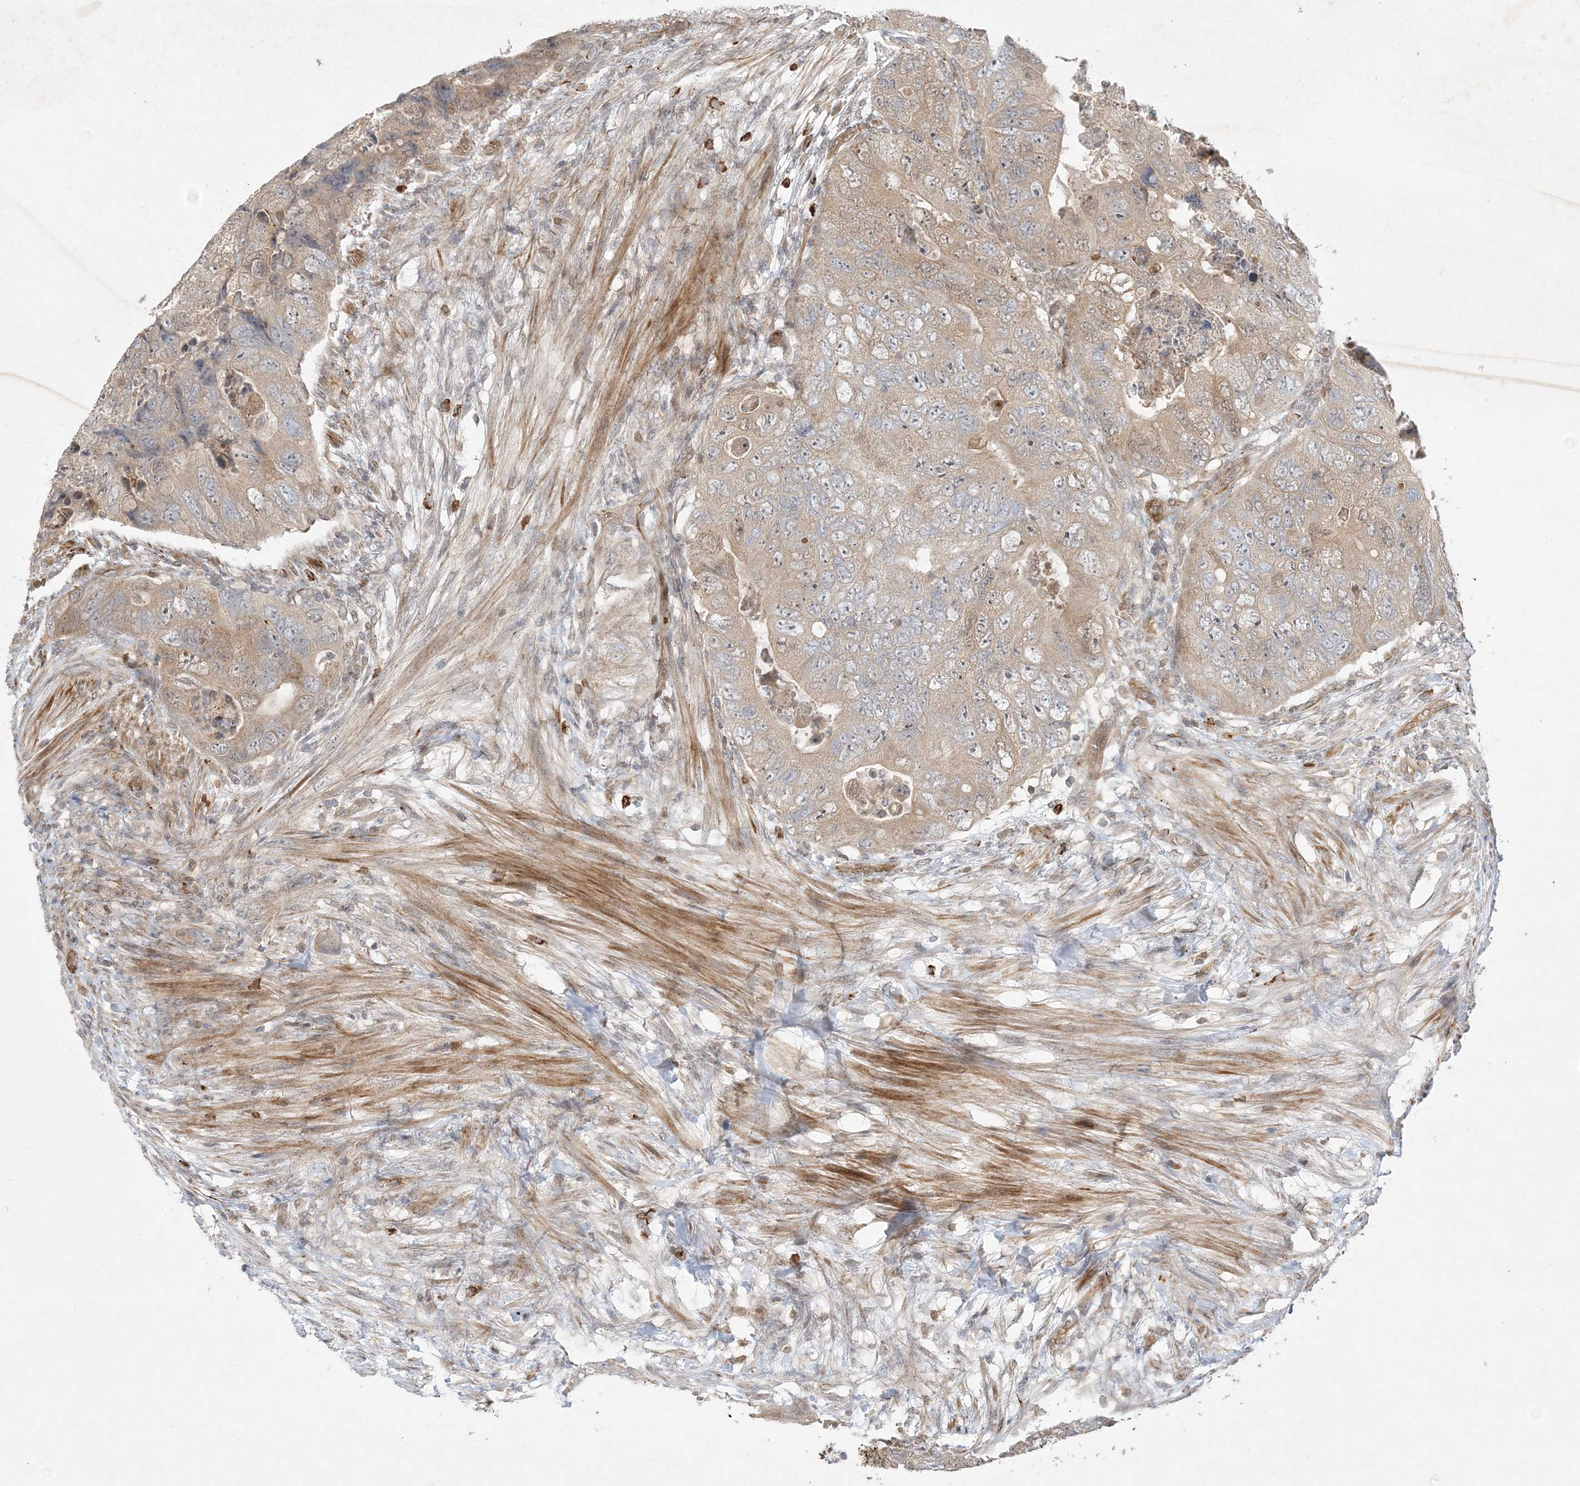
{"staining": {"intensity": "moderate", "quantity": ">75%", "location": "cytoplasmic/membranous,nuclear"}, "tissue": "colorectal cancer", "cell_type": "Tumor cells", "image_type": "cancer", "snomed": [{"axis": "morphology", "description": "Adenocarcinoma, NOS"}, {"axis": "topography", "description": "Rectum"}], "caption": "The immunohistochemical stain highlights moderate cytoplasmic/membranous and nuclear positivity in tumor cells of adenocarcinoma (colorectal) tissue.", "gene": "INPP1", "patient": {"sex": "male", "age": 63}}